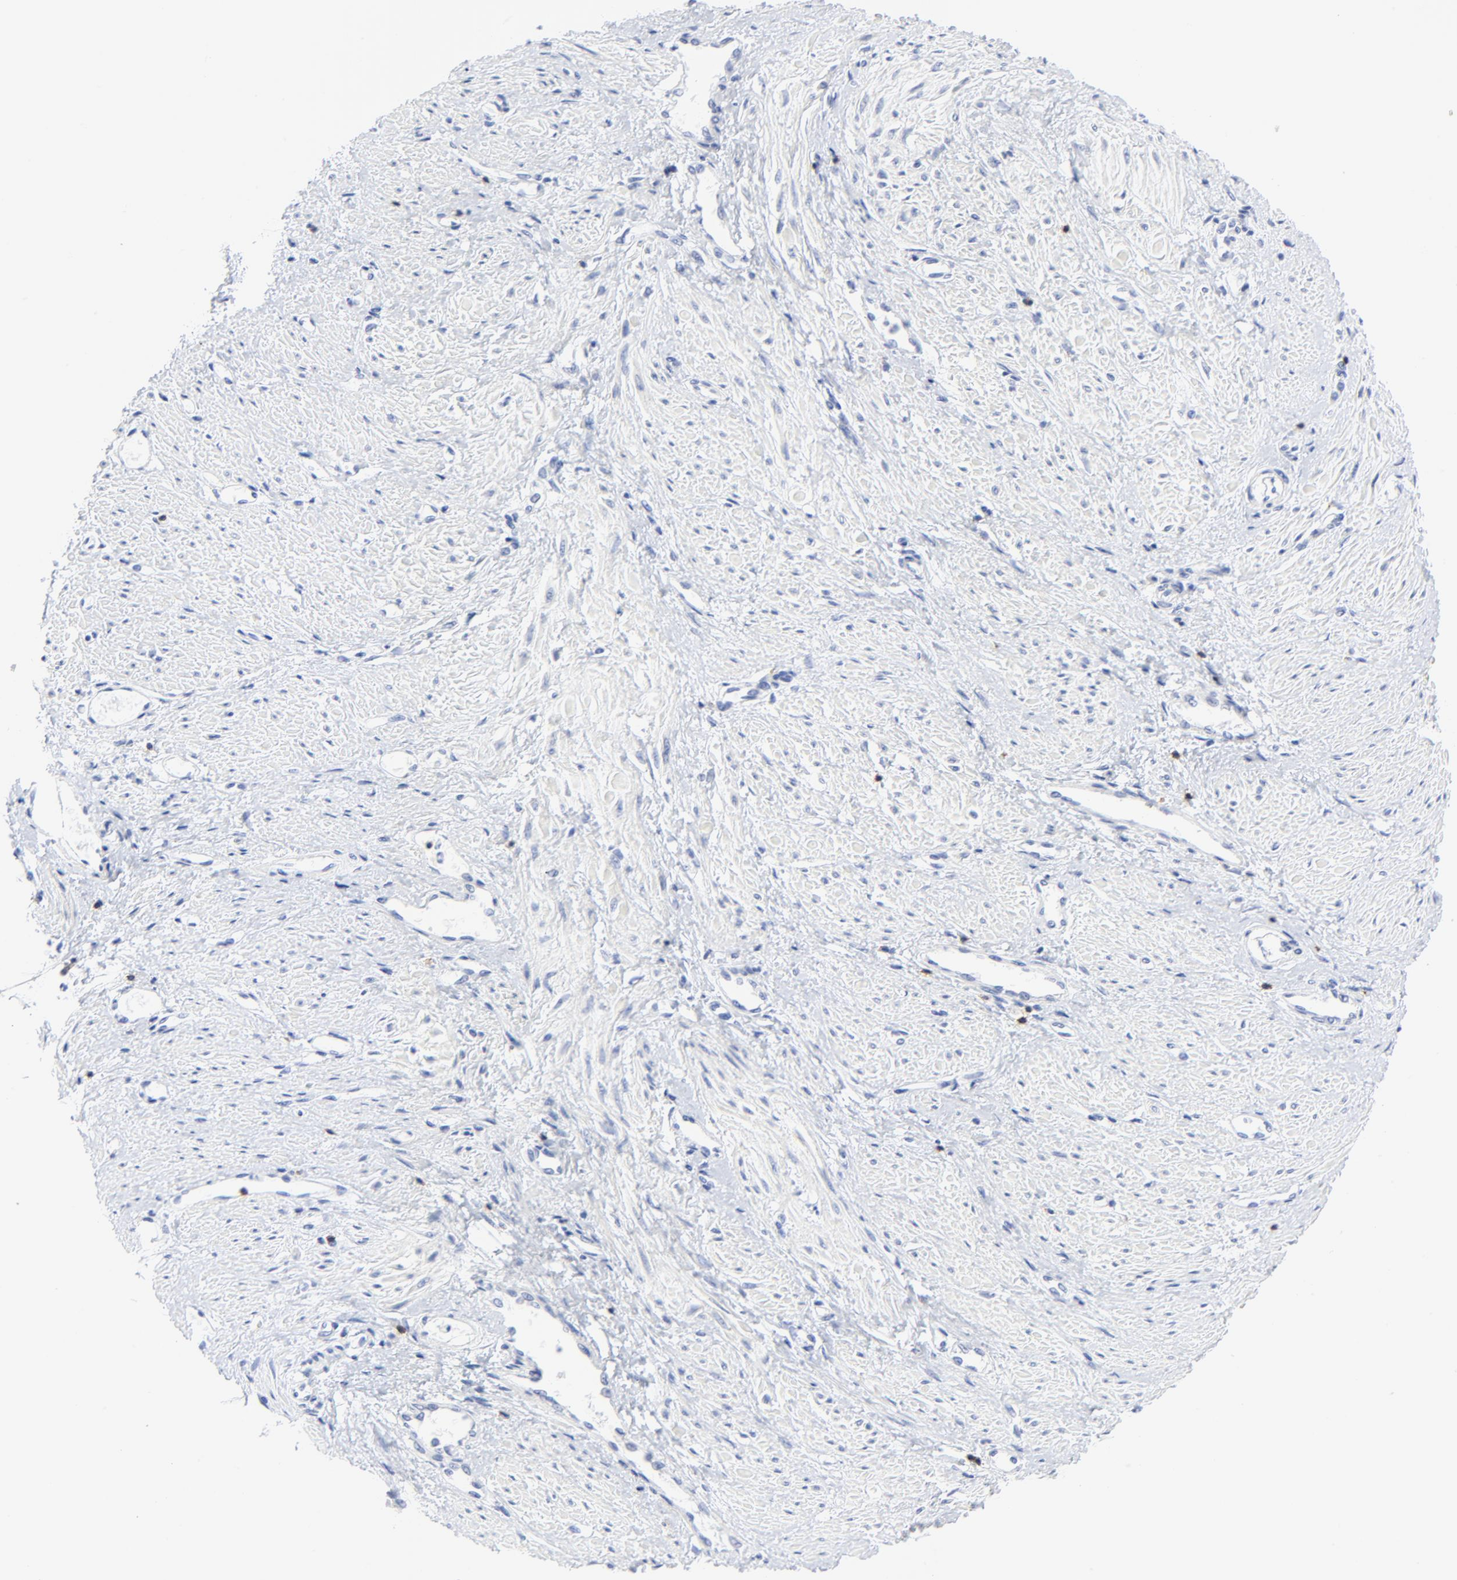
{"staining": {"intensity": "negative", "quantity": "none", "location": "none"}, "tissue": "smooth muscle", "cell_type": "Smooth muscle cells", "image_type": "normal", "snomed": [{"axis": "morphology", "description": "Normal tissue, NOS"}, {"axis": "topography", "description": "Smooth muscle"}, {"axis": "topography", "description": "Uterus"}], "caption": "This is a photomicrograph of IHC staining of unremarkable smooth muscle, which shows no positivity in smooth muscle cells.", "gene": "LCK", "patient": {"sex": "female", "age": 39}}